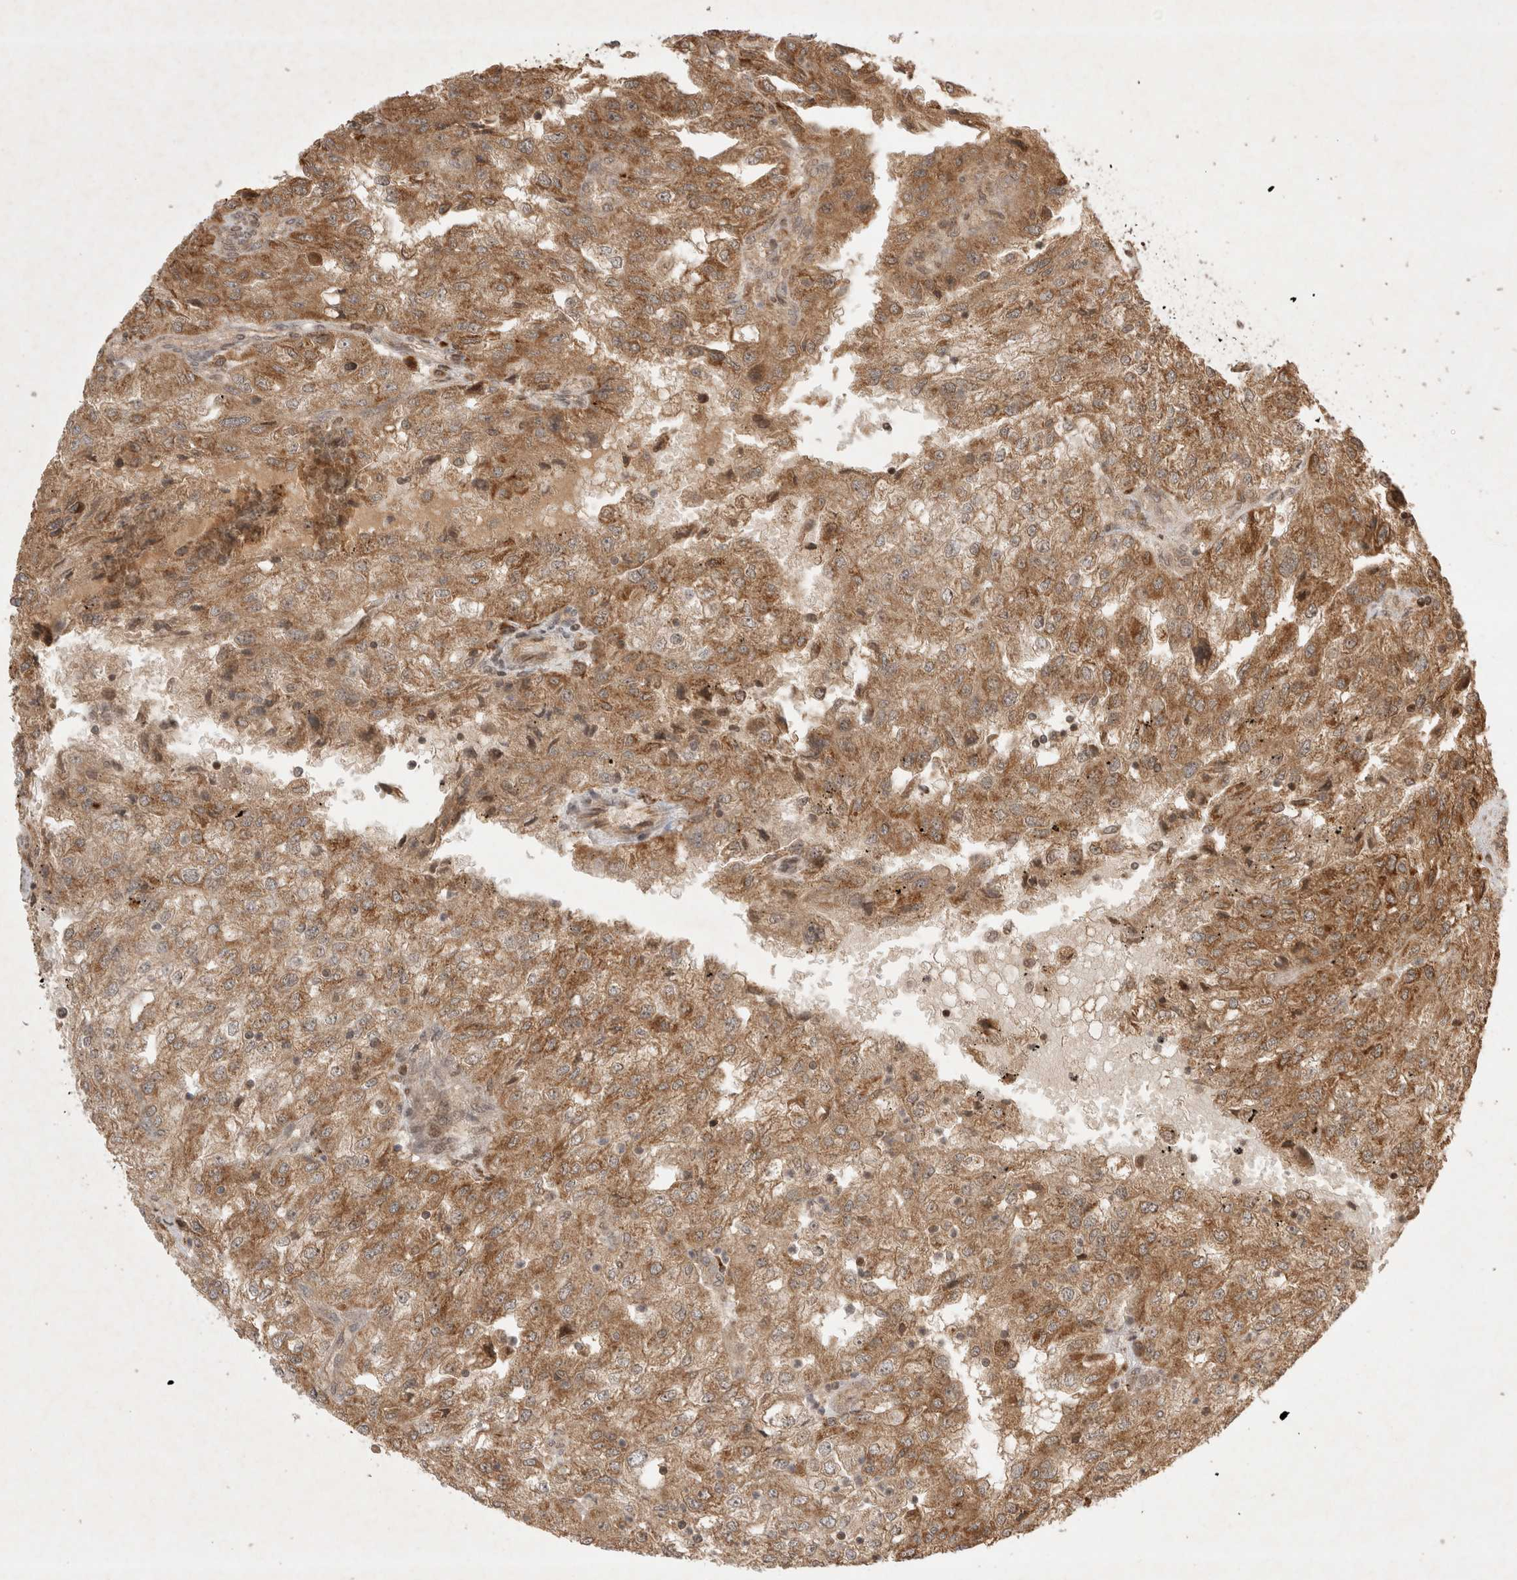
{"staining": {"intensity": "moderate", "quantity": ">75%", "location": "cytoplasmic/membranous"}, "tissue": "renal cancer", "cell_type": "Tumor cells", "image_type": "cancer", "snomed": [{"axis": "morphology", "description": "Adenocarcinoma, NOS"}, {"axis": "topography", "description": "Kidney"}], "caption": "High-magnification brightfield microscopy of adenocarcinoma (renal) stained with DAB (3,3'-diaminobenzidine) (brown) and counterstained with hematoxylin (blue). tumor cells exhibit moderate cytoplasmic/membranous positivity is present in approximately>75% of cells. (Stains: DAB in brown, nuclei in blue, Microscopy: brightfield microscopy at high magnification).", "gene": "FAM221A", "patient": {"sex": "female", "age": 54}}